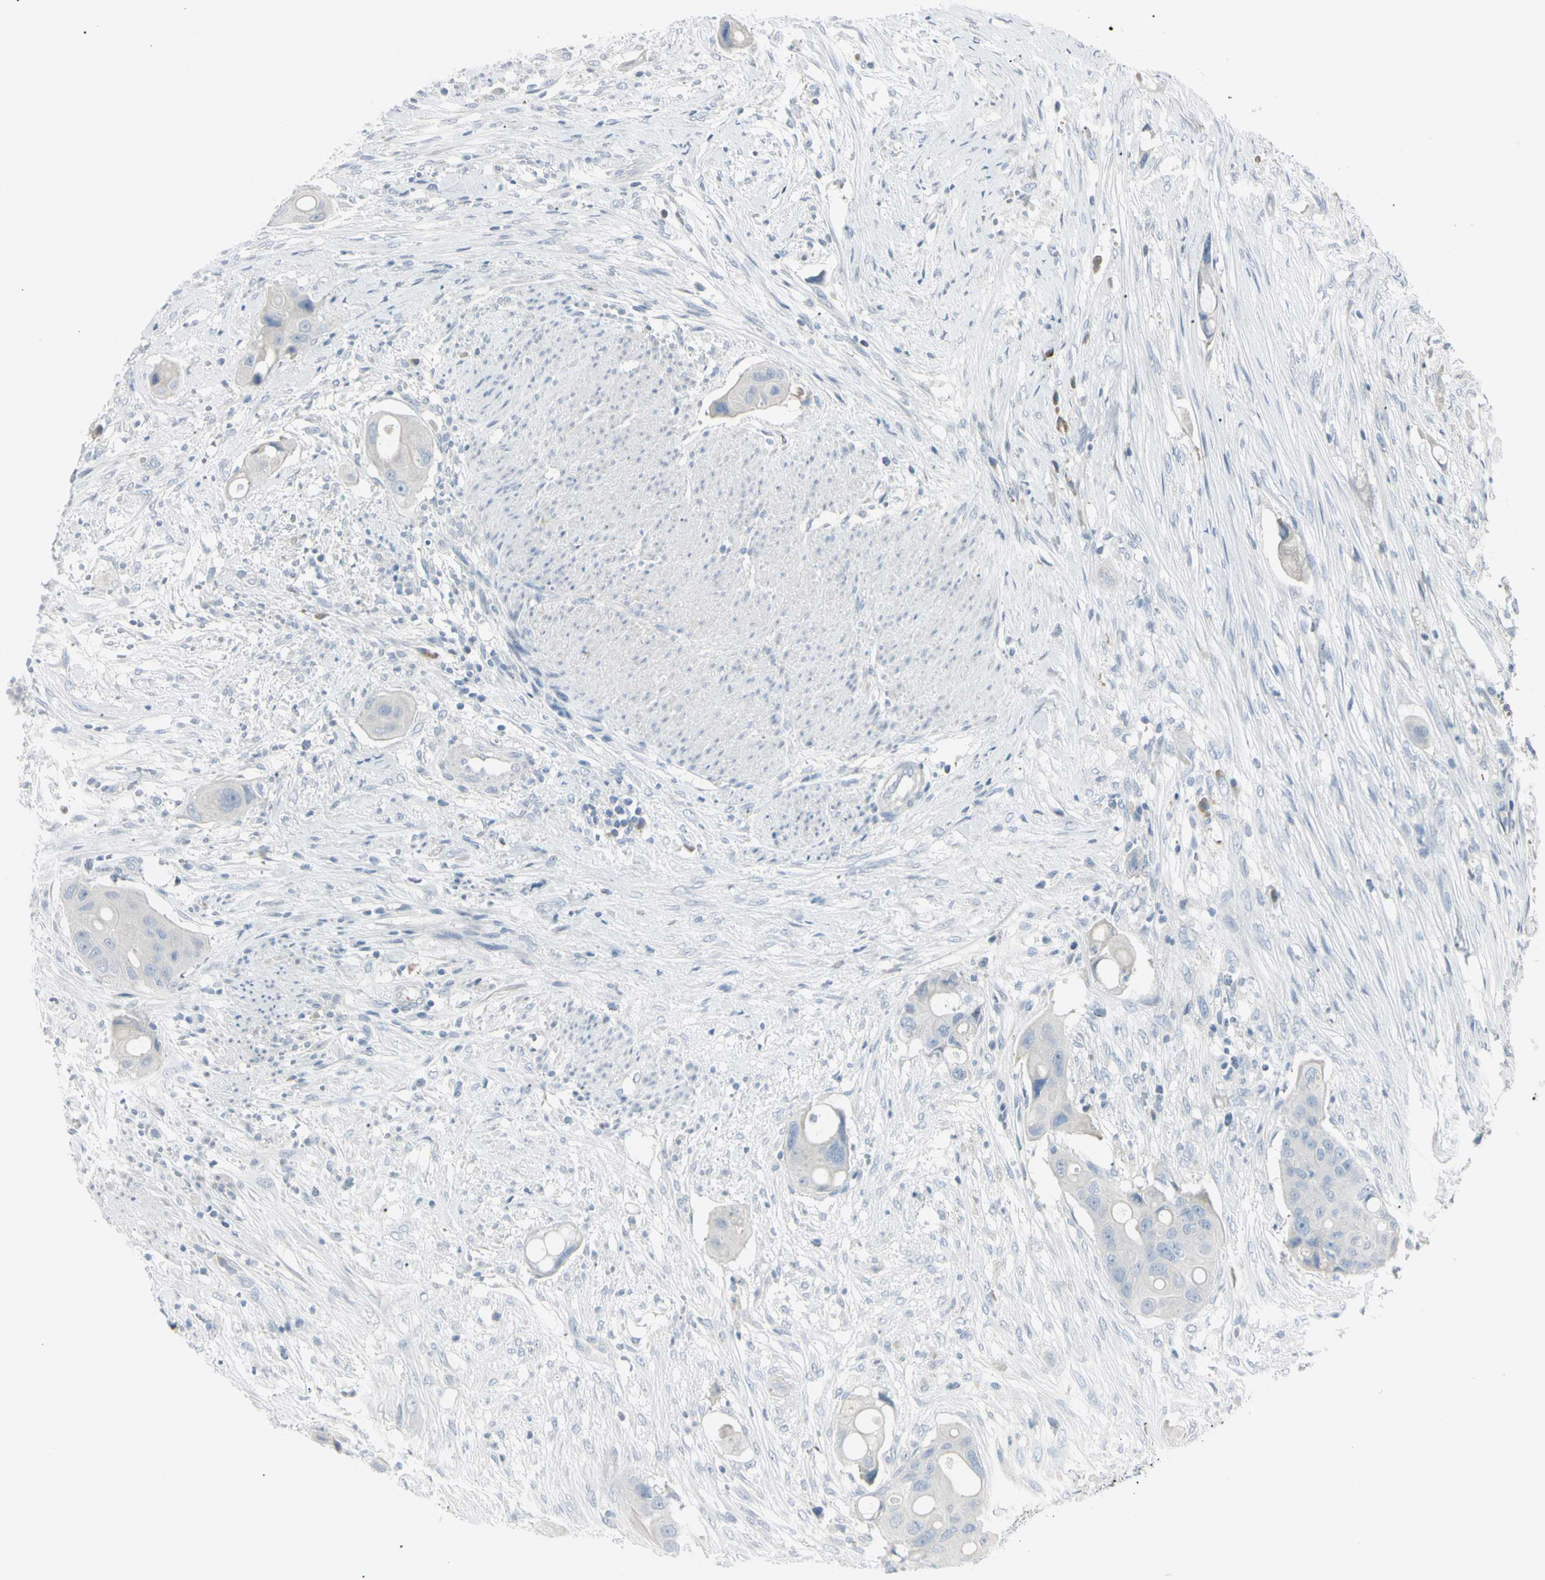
{"staining": {"intensity": "negative", "quantity": "none", "location": "none"}, "tissue": "colorectal cancer", "cell_type": "Tumor cells", "image_type": "cancer", "snomed": [{"axis": "morphology", "description": "Adenocarcinoma, NOS"}, {"axis": "topography", "description": "Colon"}], "caption": "Tumor cells are negative for protein expression in human colorectal adenocarcinoma. (DAB (3,3'-diaminobenzidine) IHC with hematoxylin counter stain).", "gene": "PIP", "patient": {"sex": "female", "age": 57}}